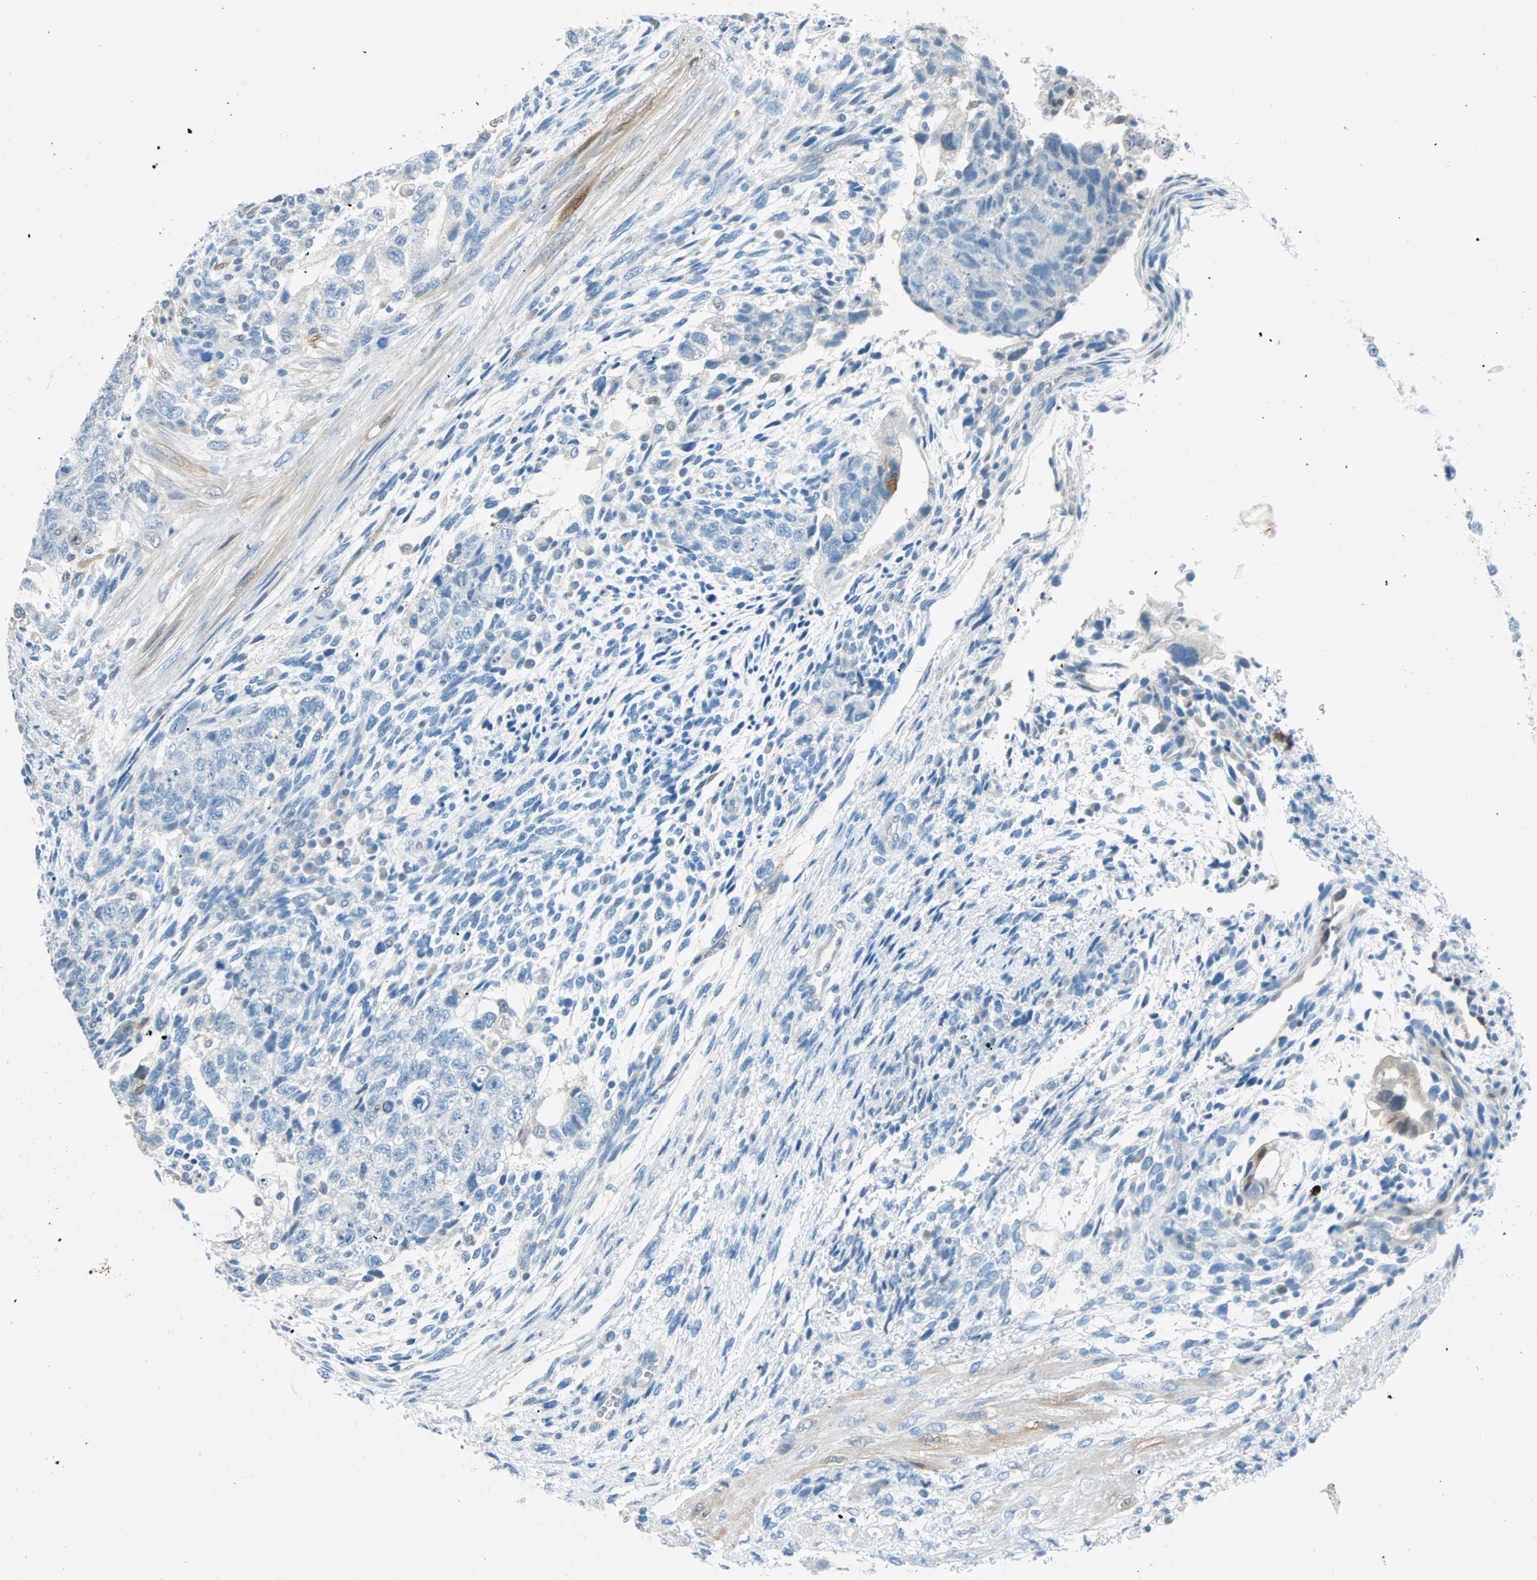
{"staining": {"intensity": "negative", "quantity": "none", "location": "none"}, "tissue": "testis cancer", "cell_type": "Tumor cells", "image_type": "cancer", "snomed": [{"axis": "morphology", "description": "Normal tissue, NOS"}, {"axis": "morphology", "description": "Carcinoma, Embryonal, NOS"}, {"axis": "topography", "description": "Testis"}], "caption": "A histopathology image of testis cancer stained for a protein displays no brown staining in tumor cells.", "gene": "S100A1", "patient": {"sex": "male", "age": 36}}